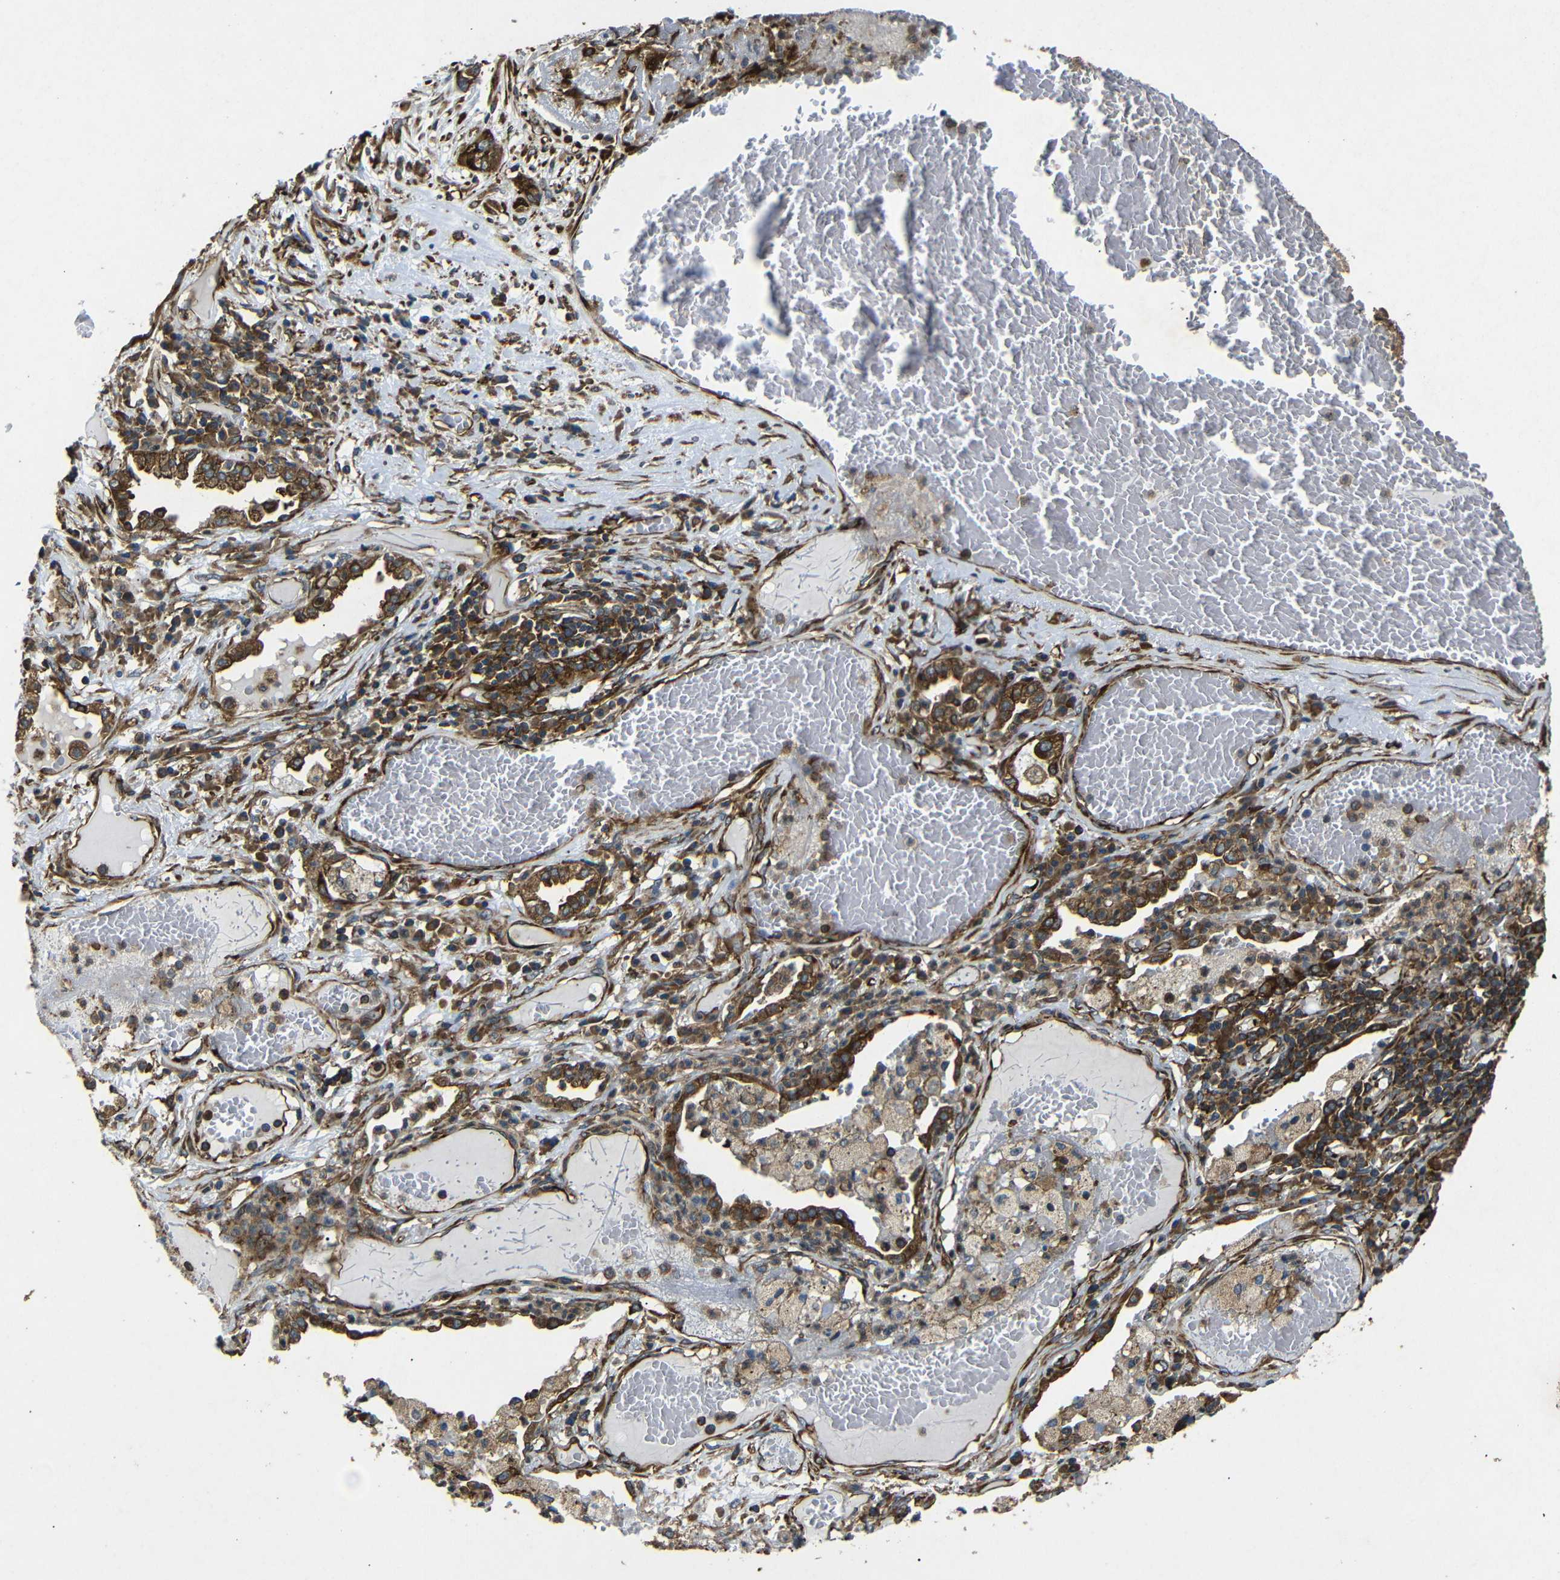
{"staining": {"intensity": "strong", "quantity": ">75%", "location": "cytoplasmic/membranous"}, "tissue": "lung cancer", "cell_type": "Tumor cells", "image_type": "cancer", "snomed": [{"axis": "morphology", "description": "Squamous cell carcinoma, NOS"}, {"axis": "topography", "description": "Lung"}], "caption": "Immunohistochemical staining of human squamous cell carcinoma (lung) reveals strong cytoplasmic/membranous protein staining in about >75% of tumor cells.", "gene": "BTF3", "patient": {"sex": "male", "age": 71}}